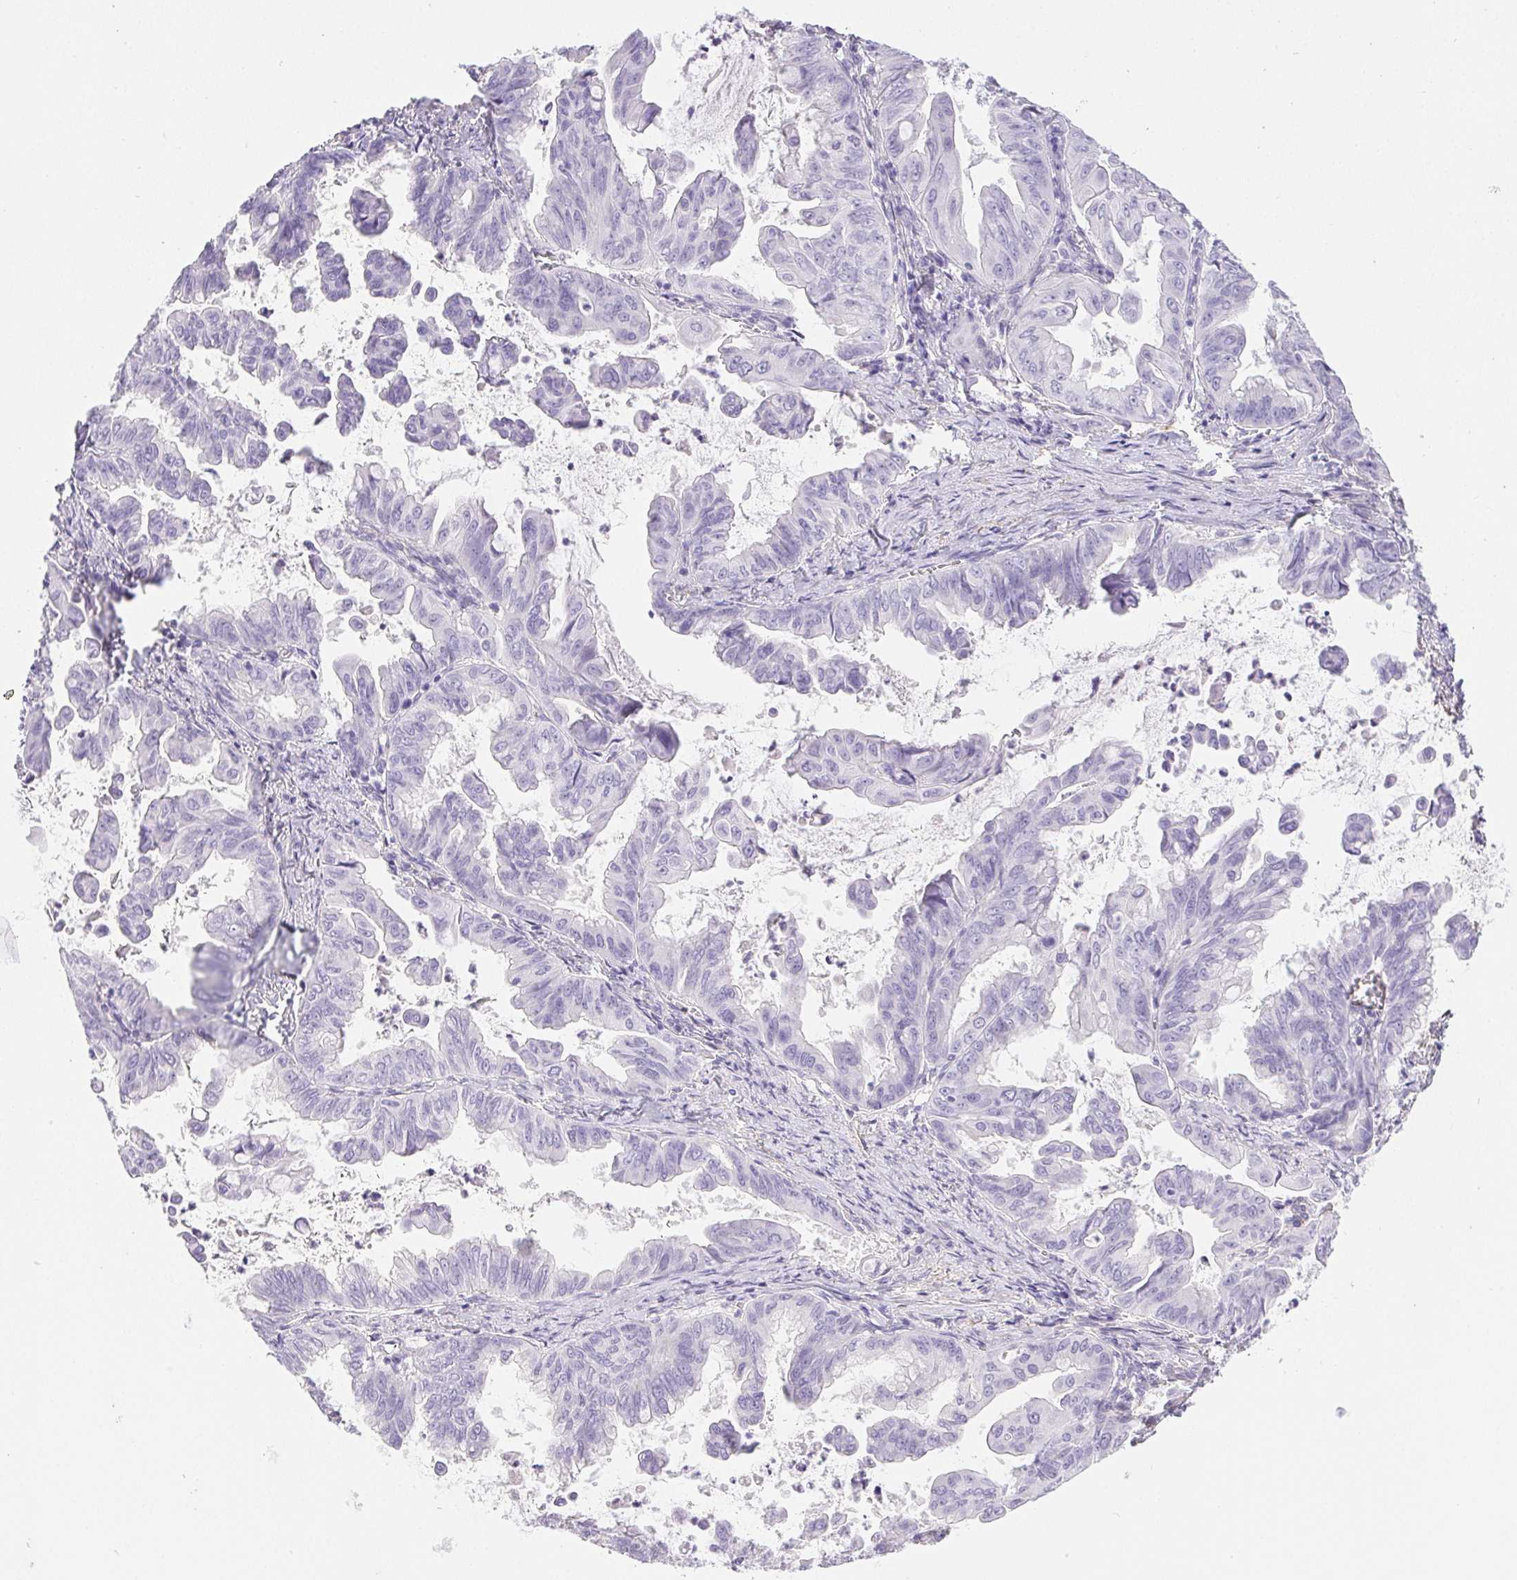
{"staining": {"intensity": "negative", "quantity": "none", "location": "none"}, "tissue": "stomach cancer", "cell_type": "Tumor cells", "image_type": "cancer", "snomed": [{"axis": "morphology", "description": "Adenocarcinoma, NOS"}, {"axis": "topography", "description": "Stomach, upper"}], "caption": "This is a histopathology image of immunohistochemistry (IHC) staining of stomach adenocarcinoma, which shows no positivity in tumor cells.", "gene": "PNLIP", "patient": {"sex": "male", "age": 80}}